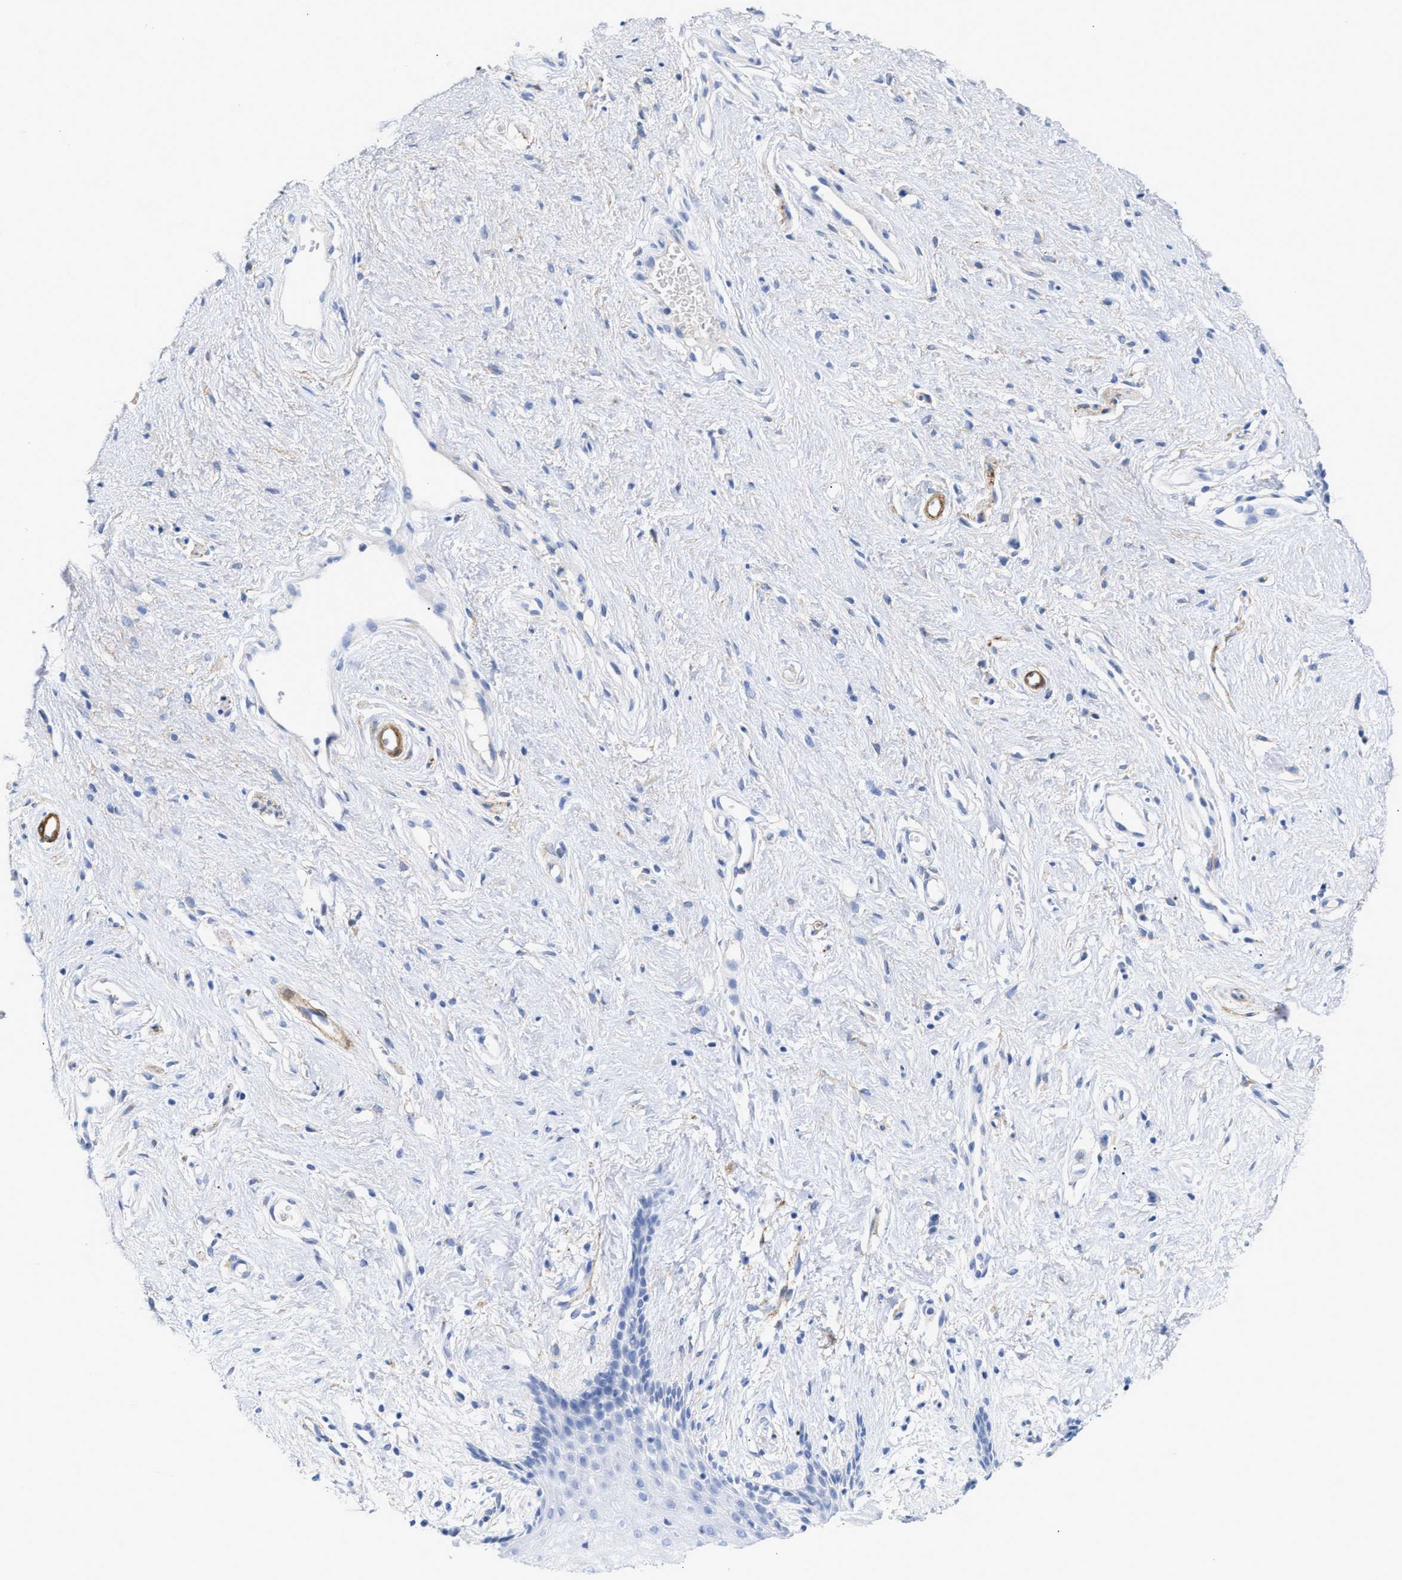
{"staining": {"intensity": "negative", "quantity": "none", "location": "none"}, "tissue": "vagina", "cell_type": "Squamous epithelial cells", "image_type": "normal", "snomed": [{"axis": "morphology", "description": "Normal tissue, NOS"}, {"axis": "topography", "description": "Vagina"}], "caption": "There is no significant staining in squamous epithelial cells of vagina. (DAB immunohistochemistry (IHC) visualized using brightfield microscopy, high magnification).", "gene": "AMPH", "patient": {"sex": "female", "age": 44}}